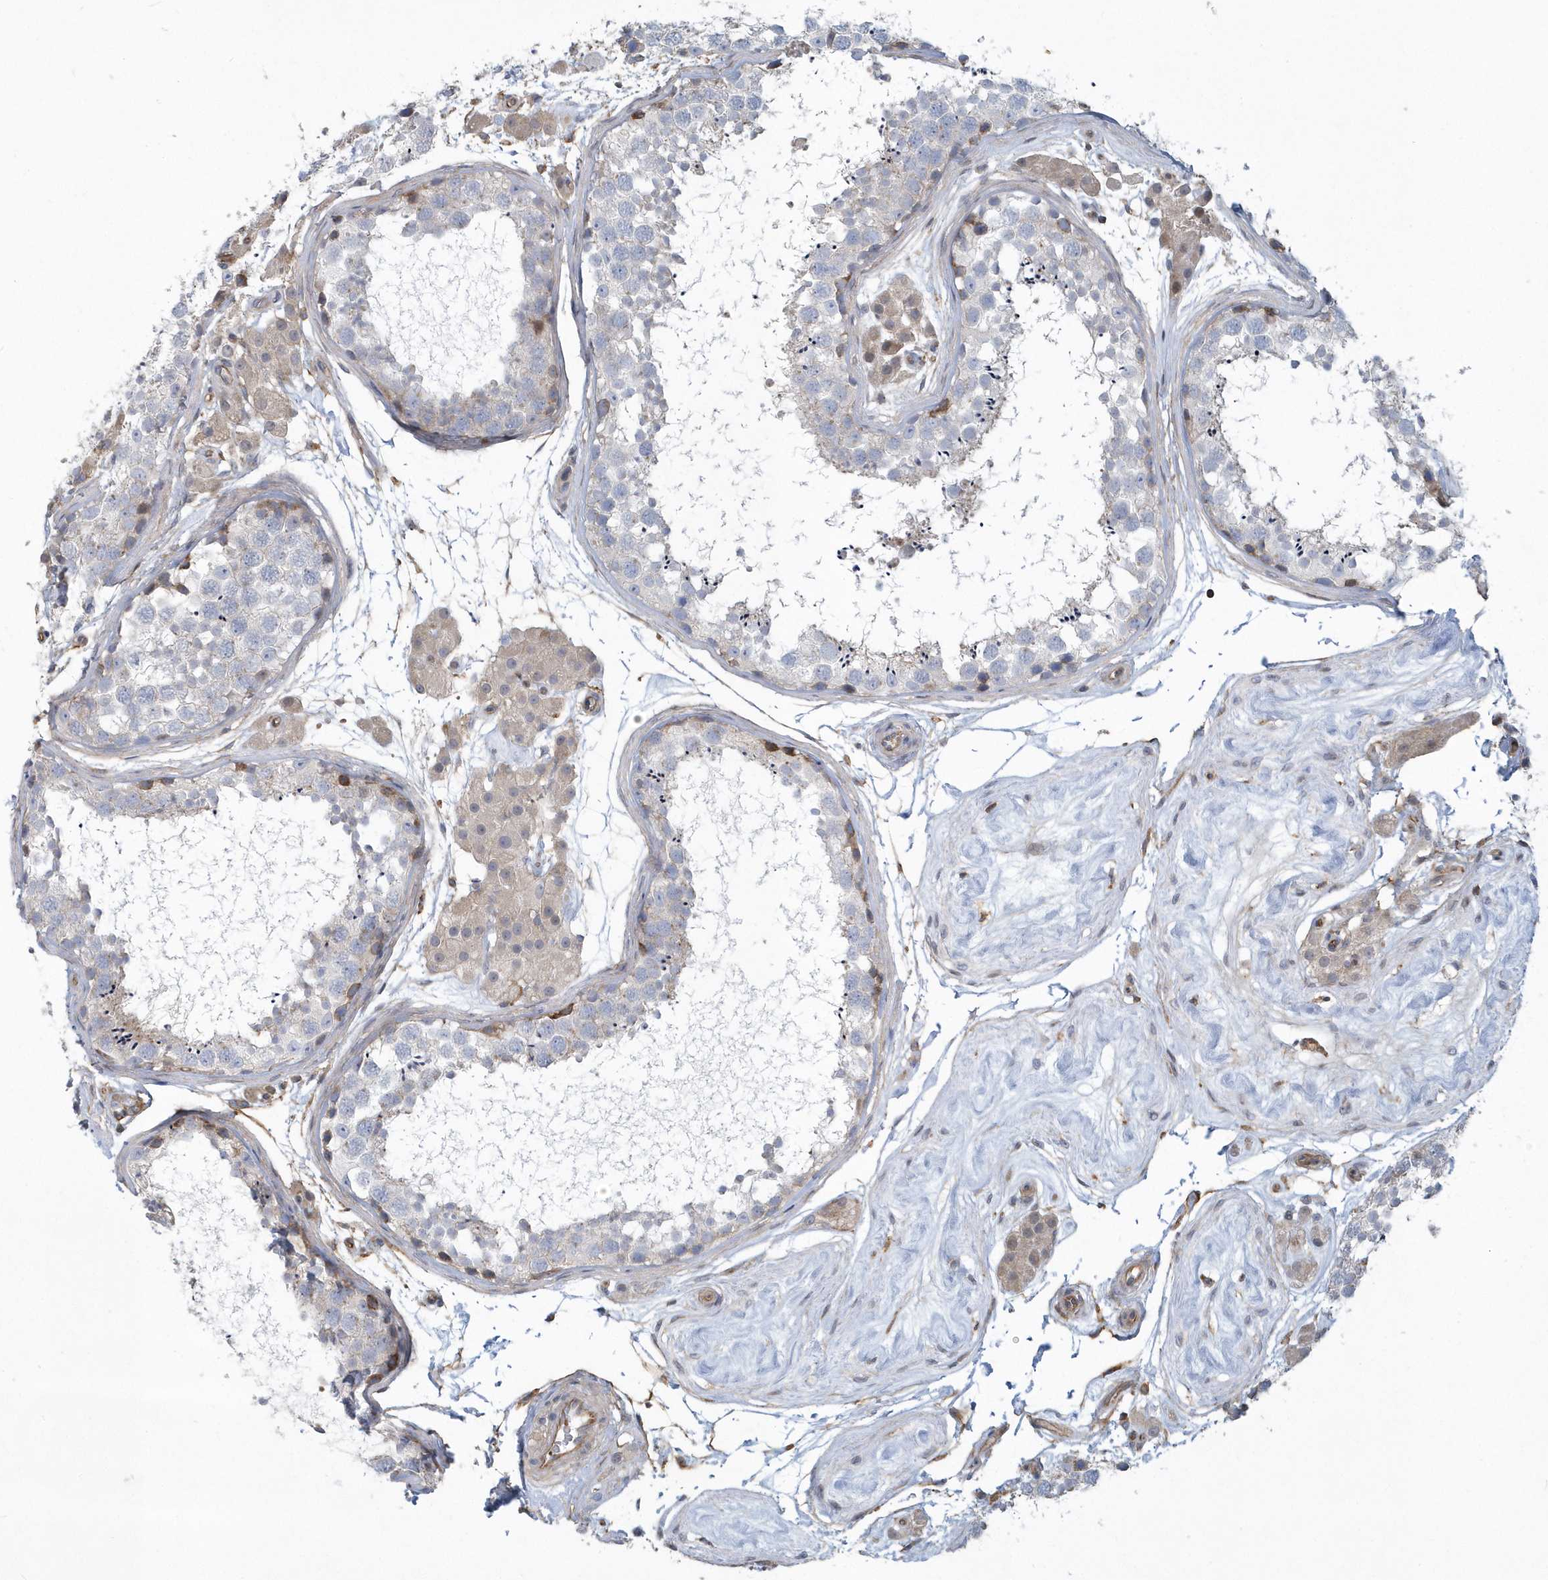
{"staining": {"intensity": "negative", "quantity": "none", "location": "none"}, "tissue": "testis", "cell_type": "Cells in seminiferous ducts", "image_type": "normal", "snomed": [{"axis": "morphology", "description": "Normal tissue, NOS"}, {"axis": "topography", "description": "Testis"}], "caption": "A histopathology image of testis stained for a protein displays no brown staining in cells in seminiferous ducts. (DAB (3,3'-diaminobenzidine) immunohistochemistry, high magnification).", "gene": "ARAP2", "patient": {"sex": "male", "age": 56}}